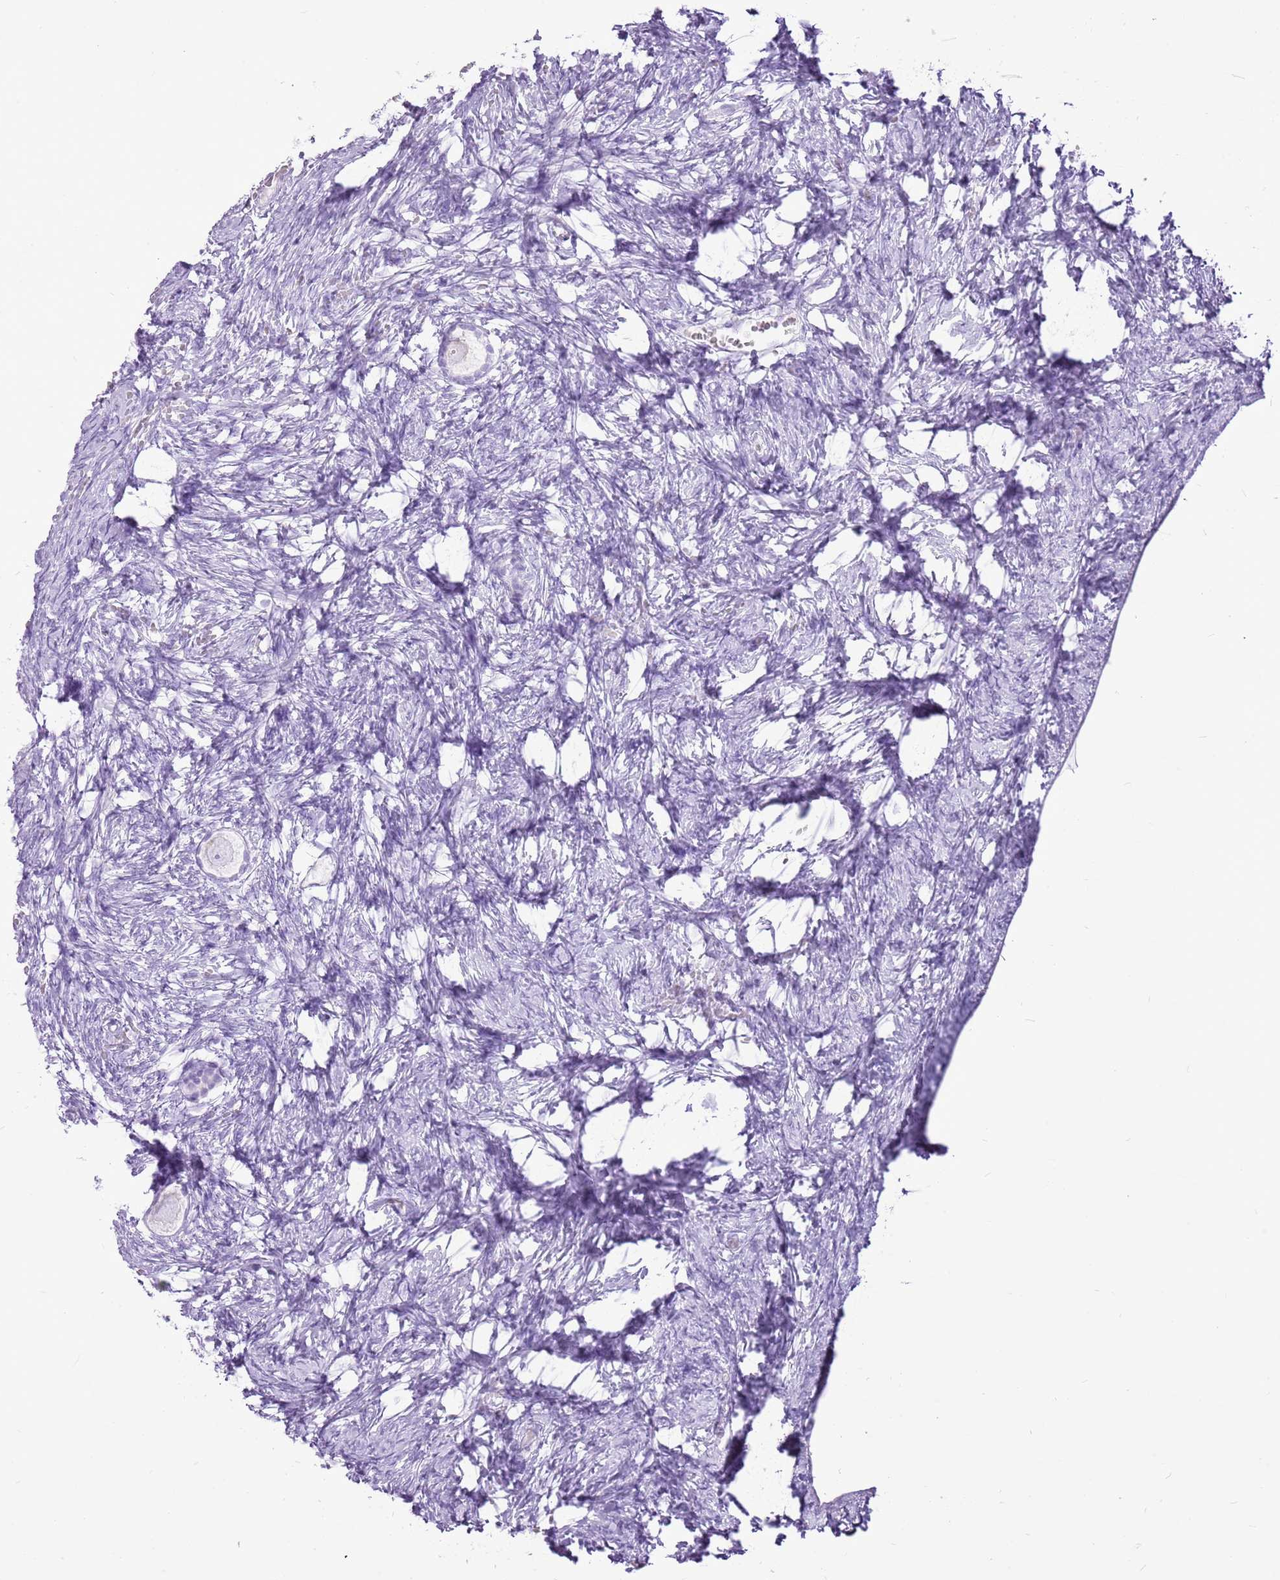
{"staining": {"intensity": "negative", "quantity": "none", "location": "none"}, "tissue": "ovary", "cell_type": "Follicle cells", "image_type": "normal", "snomed": [{"axis": "morphology", "description": "Adenocarcinoma, NOS"}, {"axis": "topography", "description": "Endometrium"}], "caption": "This is a micrograph of immunohistochemistry staining of unremarkable ovary, which shows no positivity in follicle cells. The staining was performed using DAB to visualize the protein expression in brown, while the nuclei were stained in blue with hematoxylin (Magnification: 20x).", "gene": "CNFN", "patient": {"sex": "female", "age": 32}}